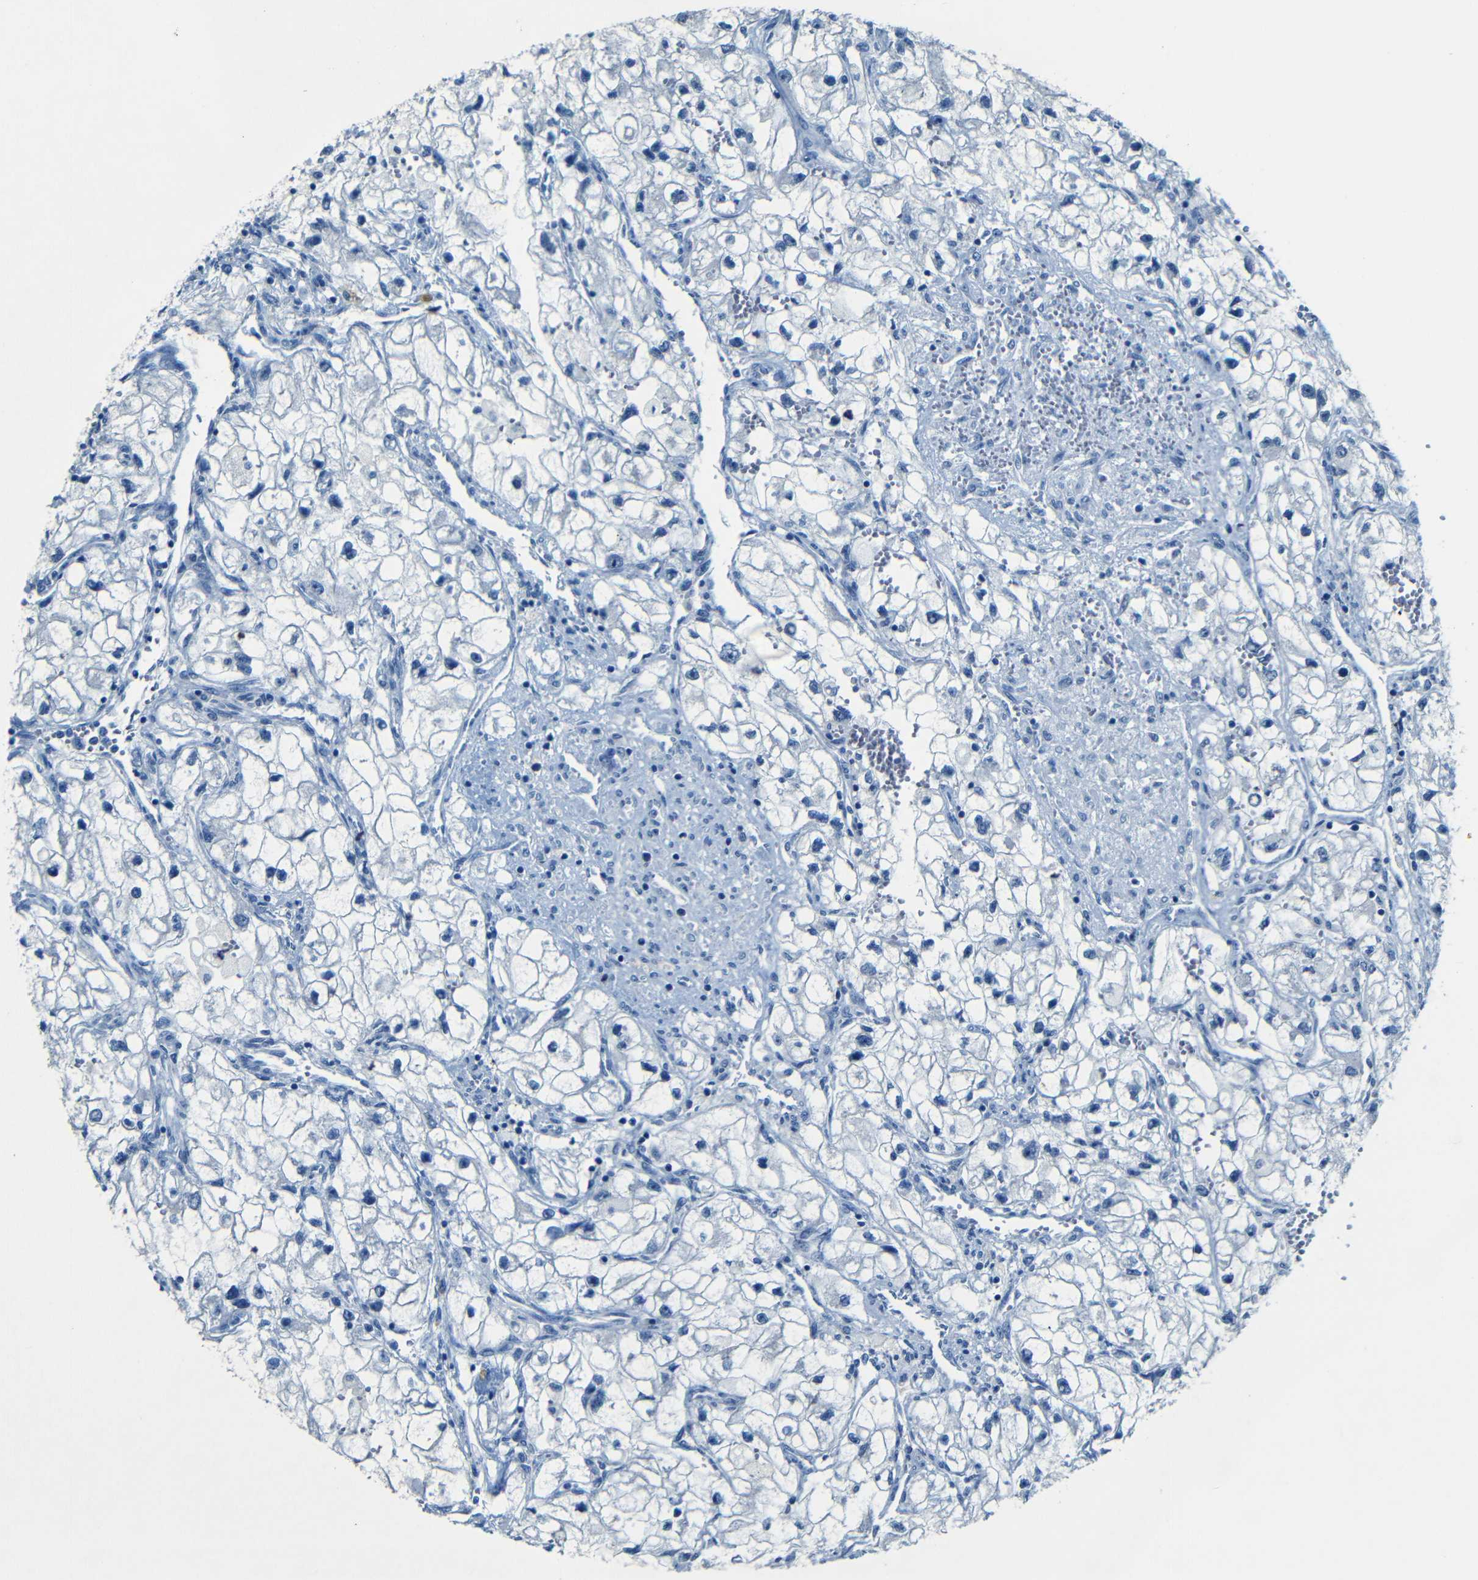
{"staining": {"intensity": "negative", "quantity": "none", "location": "none"}, "tissue": "renal cancer", "cell_type": "Tumor cells", "image_type": "cancer", "snomed": [{"axis": "morphology", "description": "Adenocarcinoma, NOS"}, {"axis": "topography", "description": "Kidney"}], "caption": "This is an immunohistochemistry (IHC) photomicrograph of human renal cancer. There is no positivity in tumor cells.", "gene": "ZMAT1", "patient": {"sex": "female", "age": 70}}